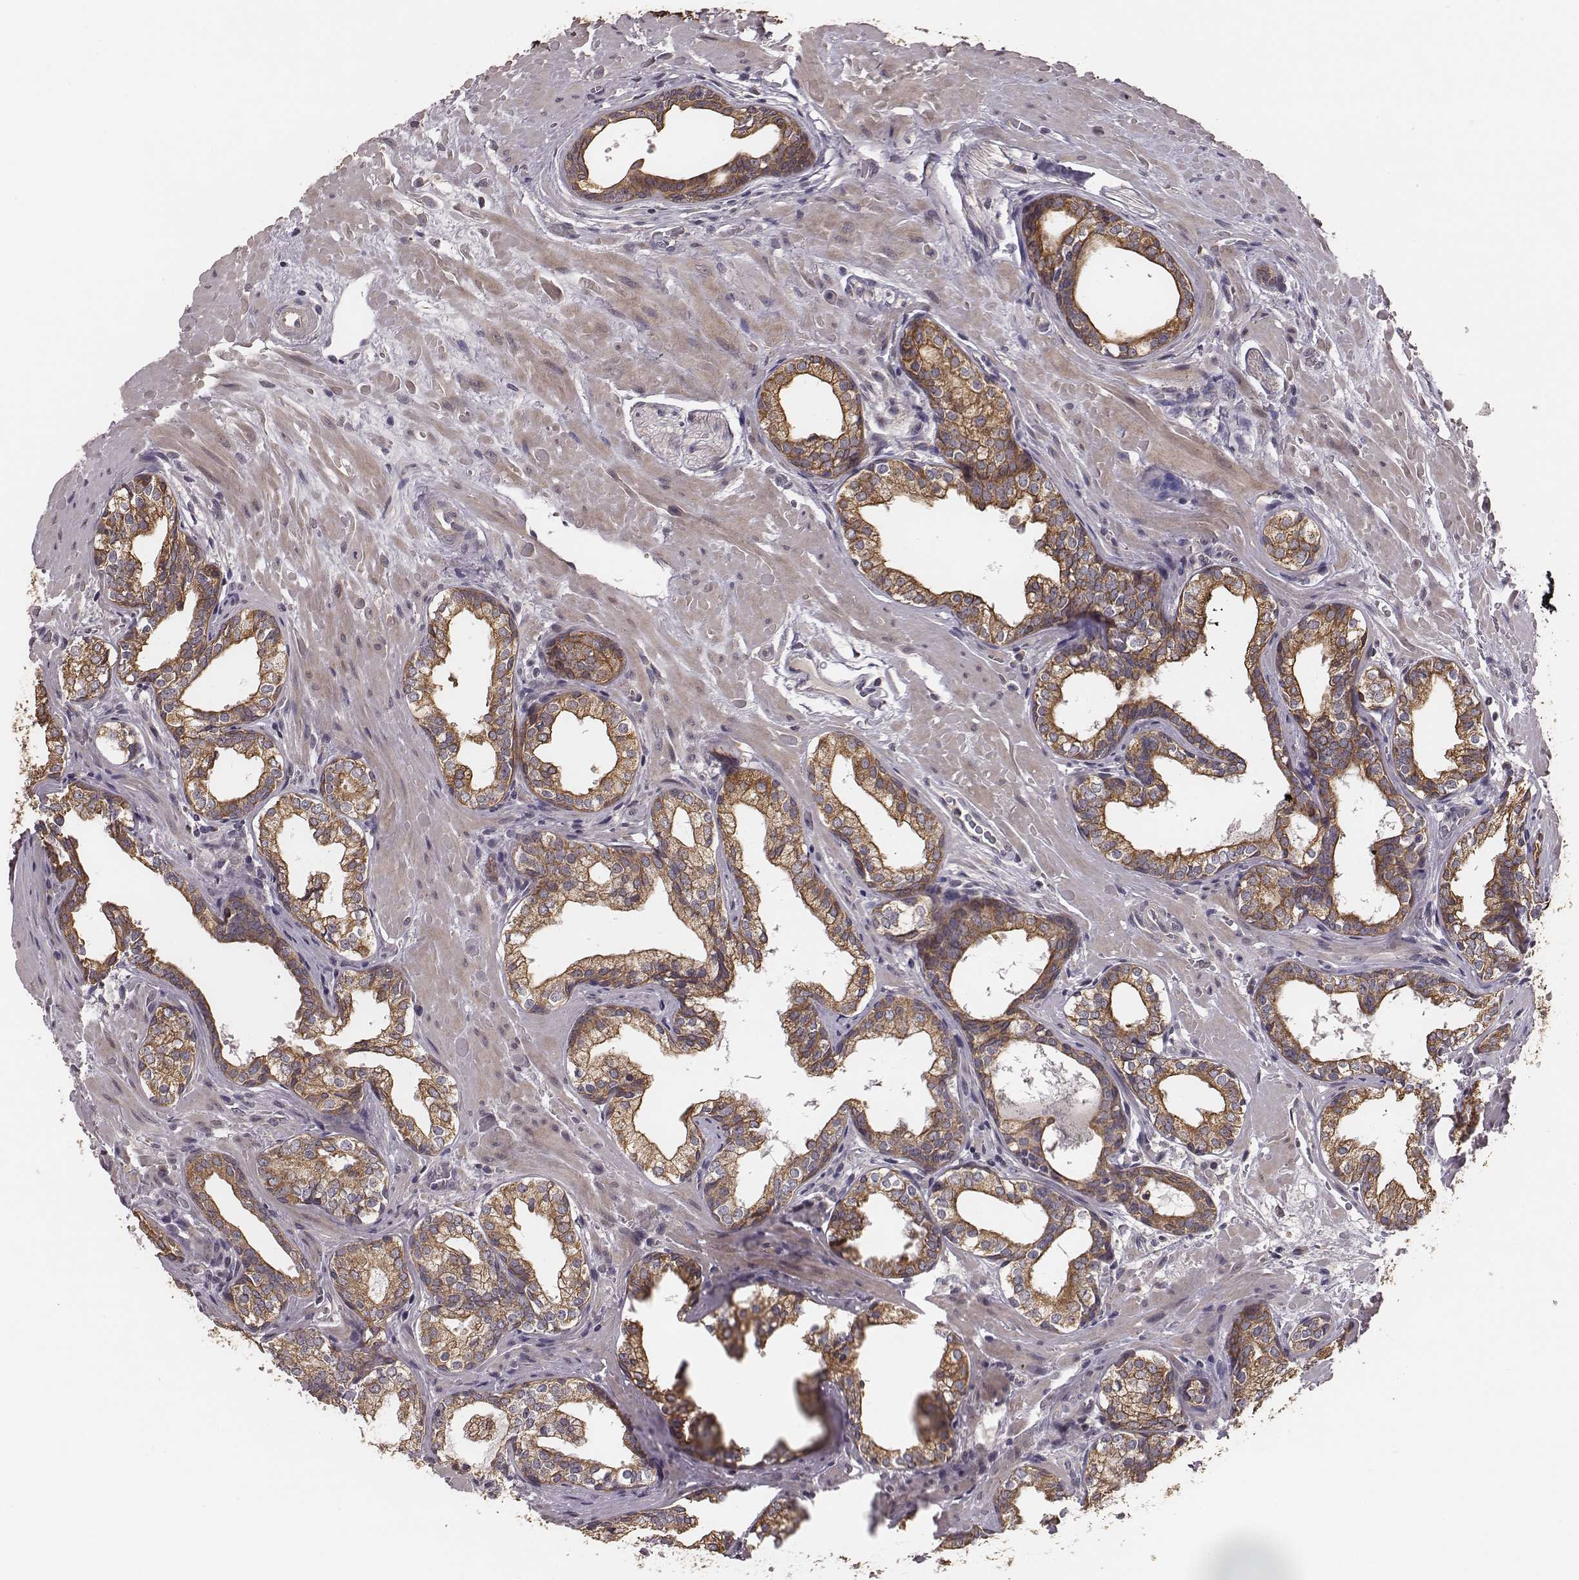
{"staining": {"intensity": "moderate", "quantity": ">75%", "location": "cytoplasmic/membranous"}, "tissue": "prostate cancer", "cell_type": "Tumor cells", "image_type": "cancer", "snomed": [{"axis": "morphology", "description": "Adenocarcinoma, NOS"}, {"axis": "topography", "description": "Prostate"}], "caption": "A photomicrograph showing moderate cytoplasmic/membranous expression in about >75% of tumor cells in prostate cancer (adenocarcinoma), as visualized by brown immunohistochemical staining.", "gene": "HAVCR1", "patient": {"sex": "male", "age": 66}}